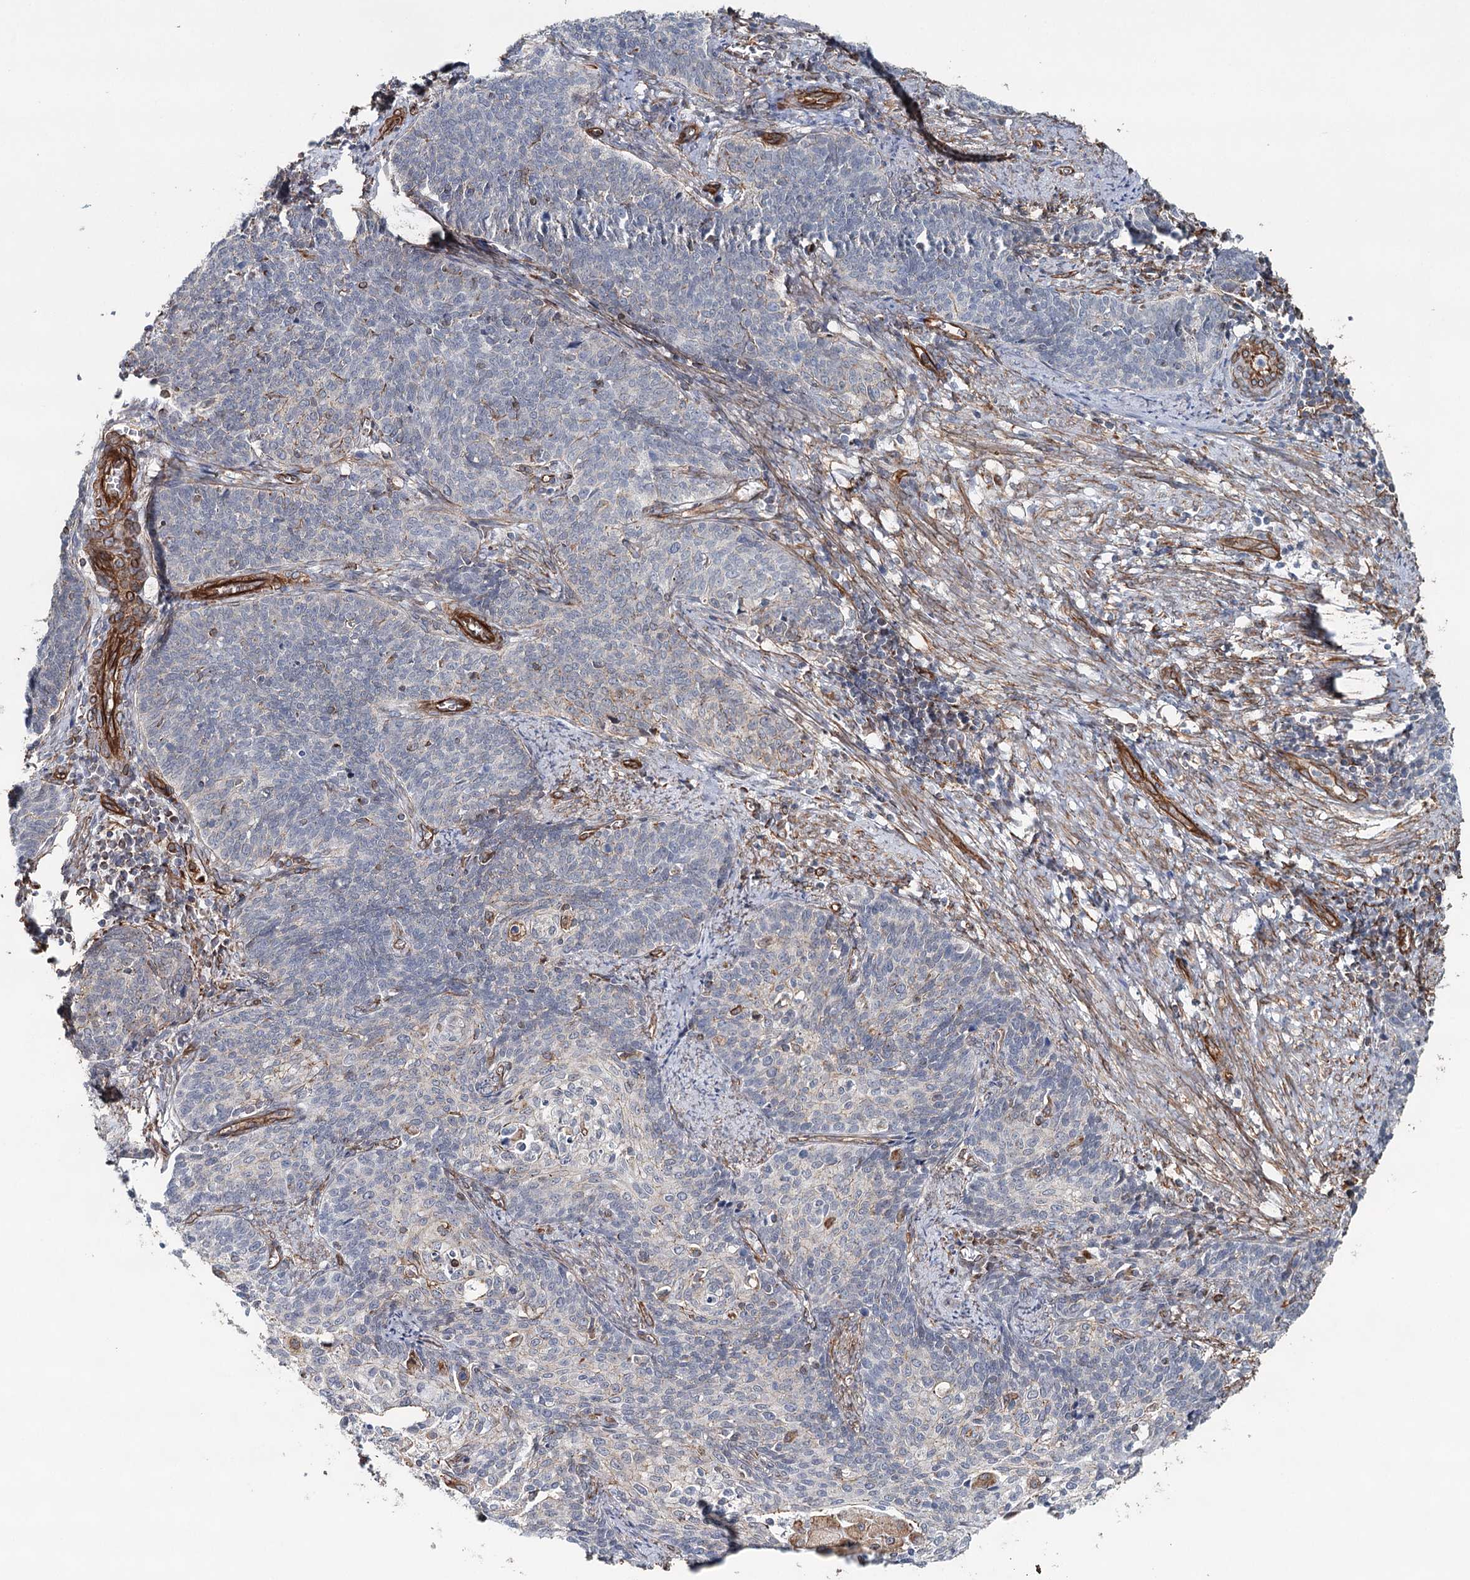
{"staining": {"intensity": "negative", "quantity": "none", "location": "none"}, "tissue": "cervical cancer", "cell_type": "Tumor cells", "image_type": "cancer", "snomed": [{"axis": "morphology", "description": "Squamous cell carcinoma, NOS"}, {"axis": "topography", "description": "Cervix"}], "caption": "IHC image of cervical squamous cell carcinoma stained for a protein (brown), which exhibits no staining in tumor cells.", "gene": "SYNPO", "patient": {"sex": "female", "age": 39}}